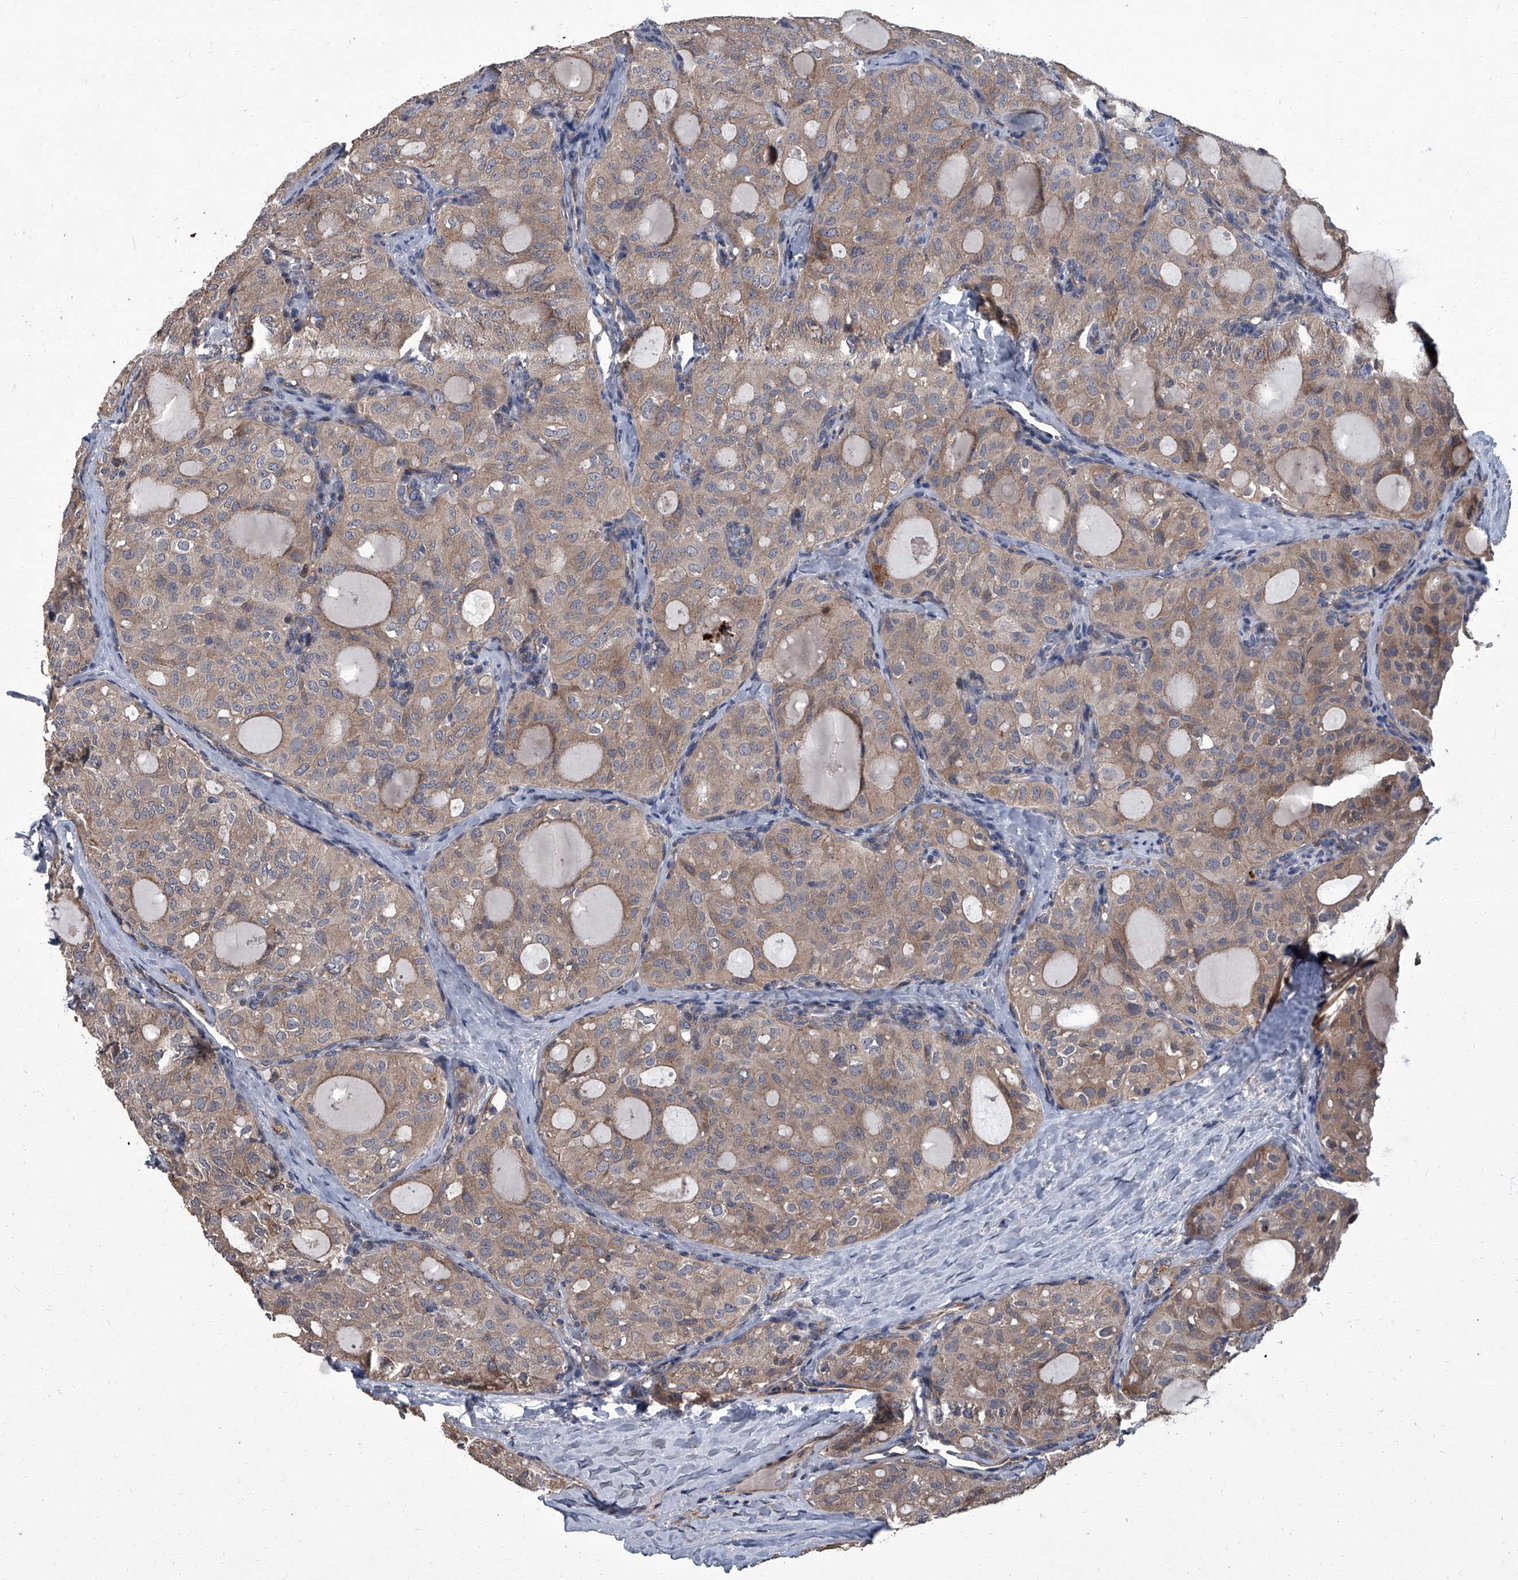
{"staining": {"intensity": "weak", "quantity": ">75%", "location": "cytoplasmic/membranous"}, "tissue": "thyroid cancer", "cell_type": "Tumor cells", "image_type": "cancer", "snomed": [{"axis": "morphology", "description": "Follicular adenoma carcinoma, NOS"}, {"axis": "topography", "description": "Thyroid gland"}], "caption": "Protein positivity by immunohistochemistry (IHC) reveals weak cytoplasmic/membranous positivity in approximately >75% of tumor cells in thyroid follicular adenoma carcinoma. Using DAB (3,3'-diaminobenzidine) (brown) and hematoxylin (blue) stains, captured at high magnification using brightfield microscopy.", "gene": "SIRT4", "patient": {"sex": "male", "age": 75}}